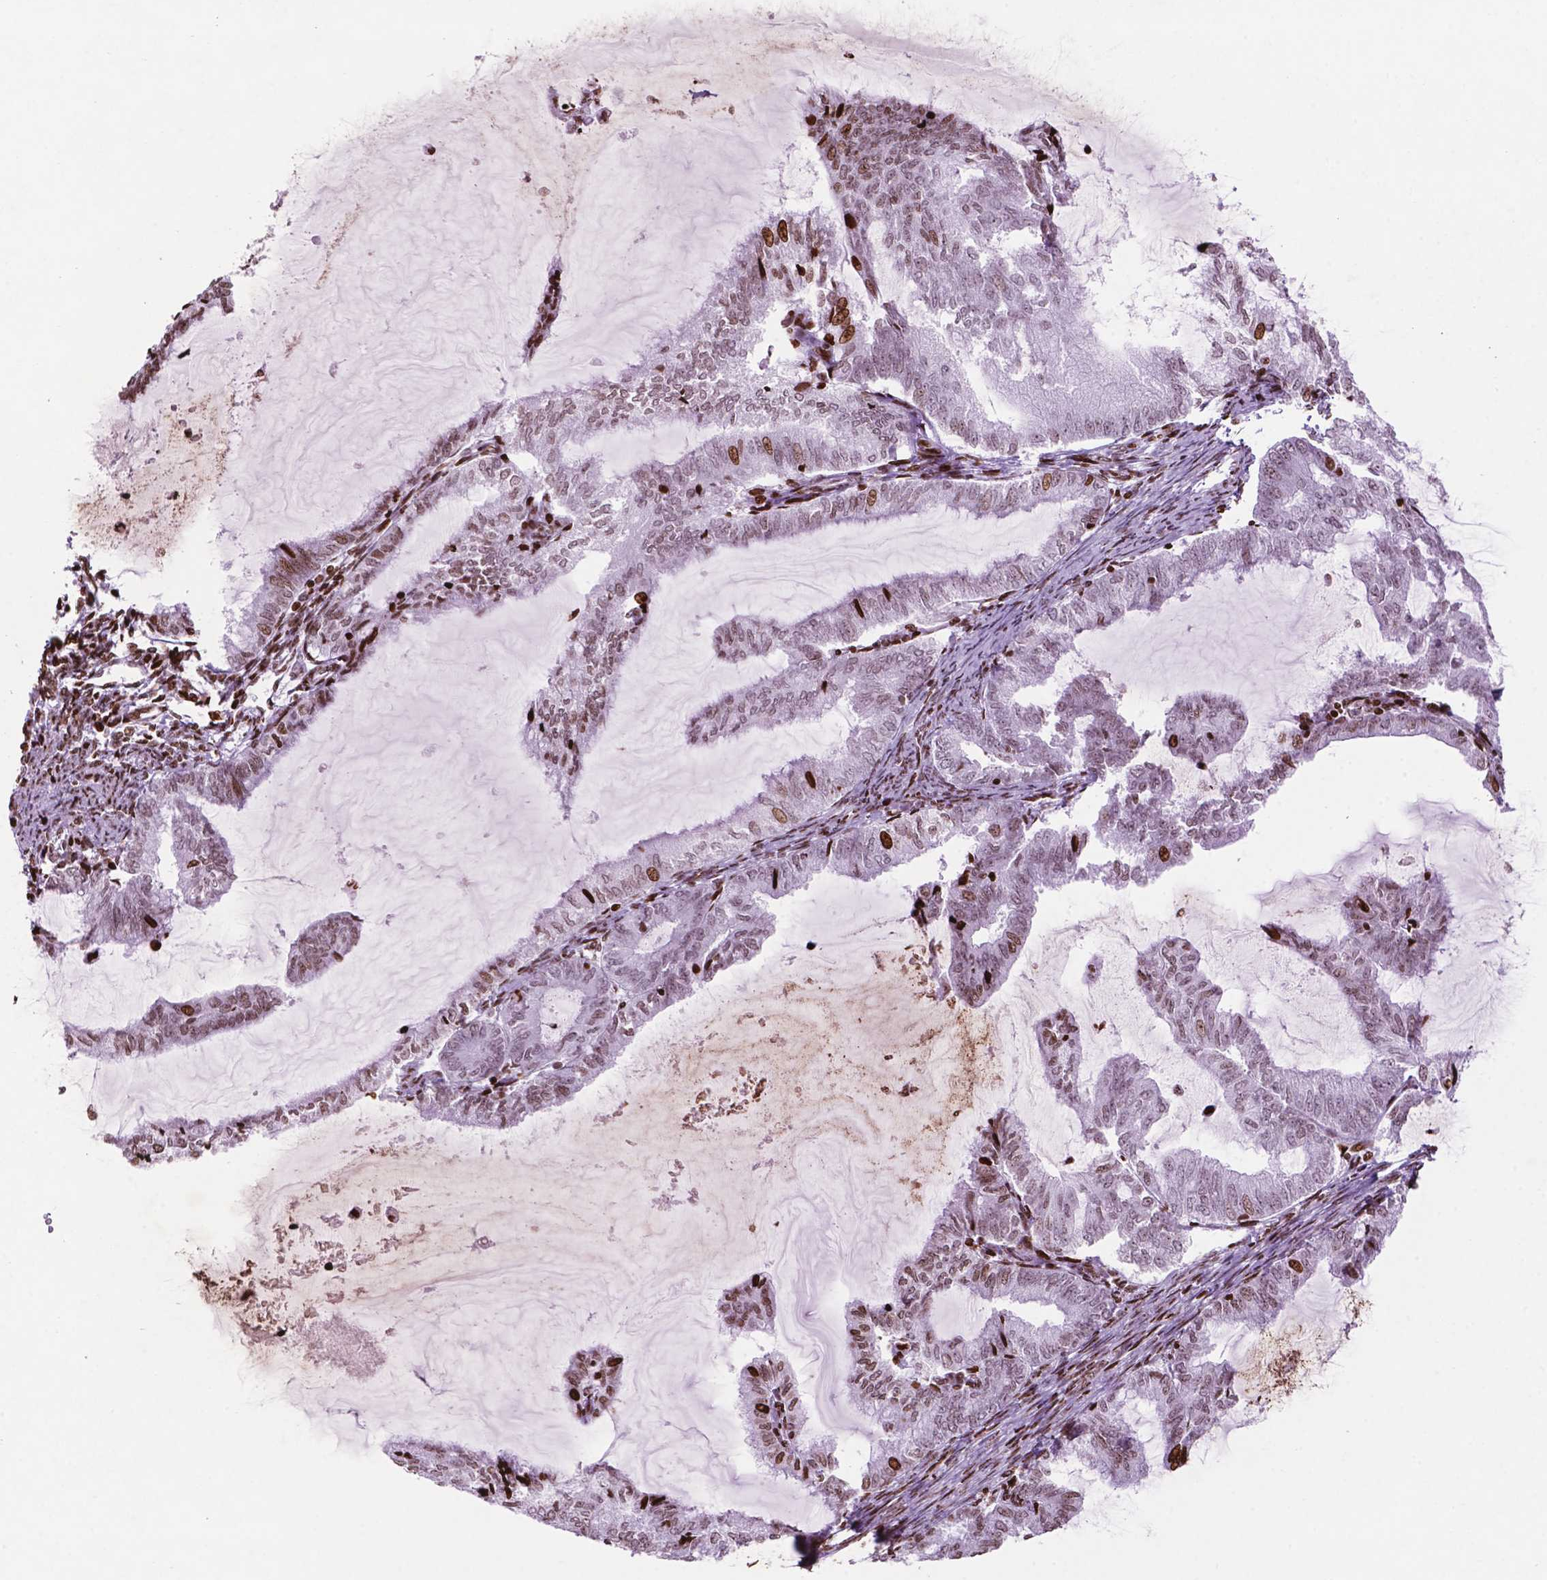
{"staining": {"intensity": "moderate", "quantity": "<25%", "location": "nuclear"}, "tissue": "endometrial cancer", "cell_type": "Tumor cells", "image_type": "cancer", "snomed": [{"axis": "morphology", "description": "Adenocarcinoma, NOS"}, {"axis": "topography", "description": "Endometrium"}], "caption": "Endometrial cancer (adenocarcinoma) stained for a protein reveals moderate nuclear positivity in tumor cells.", "gene": "TMEM250", "patient": {"sex": "female", "age": 79}}